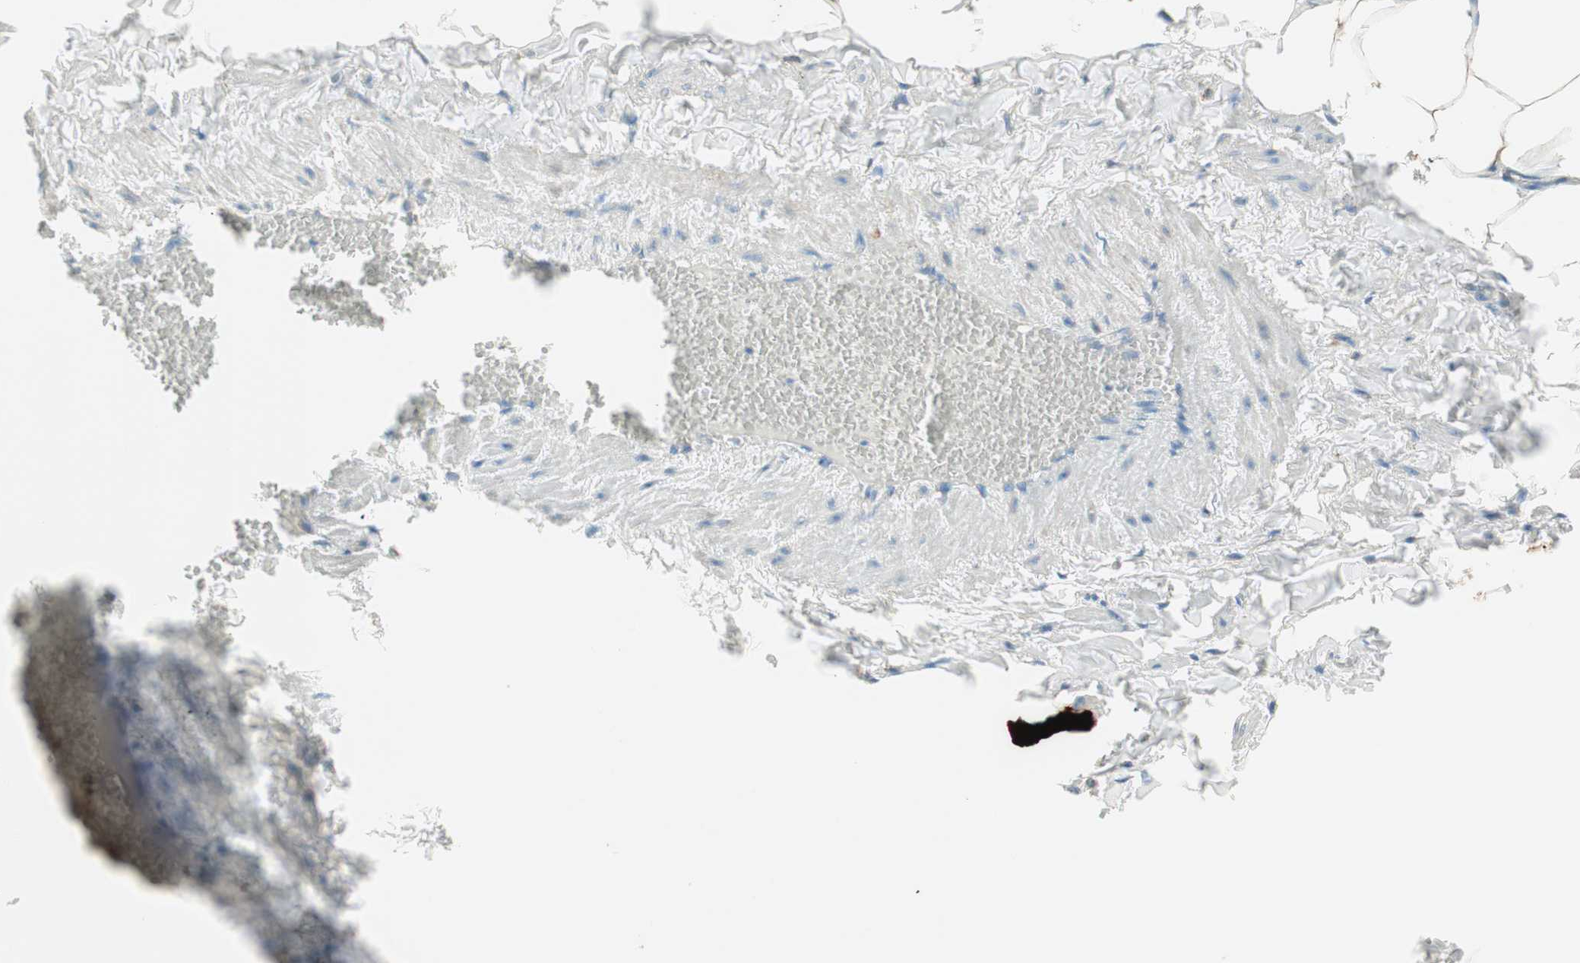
{"staining": {"intensity": "moderate", "quantity": ">75%", "location": "cytoplasmic/membranous"}, "tissue": "adipose tissue", "cell_type": "Adipocytes", "image_type": "normal", "snomed": [{"axis": "morphology", "description": "Normal tissue, NOS"}, {"axis": "topography", "description": "Vascular tissue"}], "caption": "Adipose tissue stained with immunohistochemistry (IHC) exhibits moderate cytoplasmic/membranous expression in about >75% of adipocytes. (IHC, brightfield microscopy, high magnification).", "gene": "CC2D1A", "patient": {"sex": "male", "age": 41}}